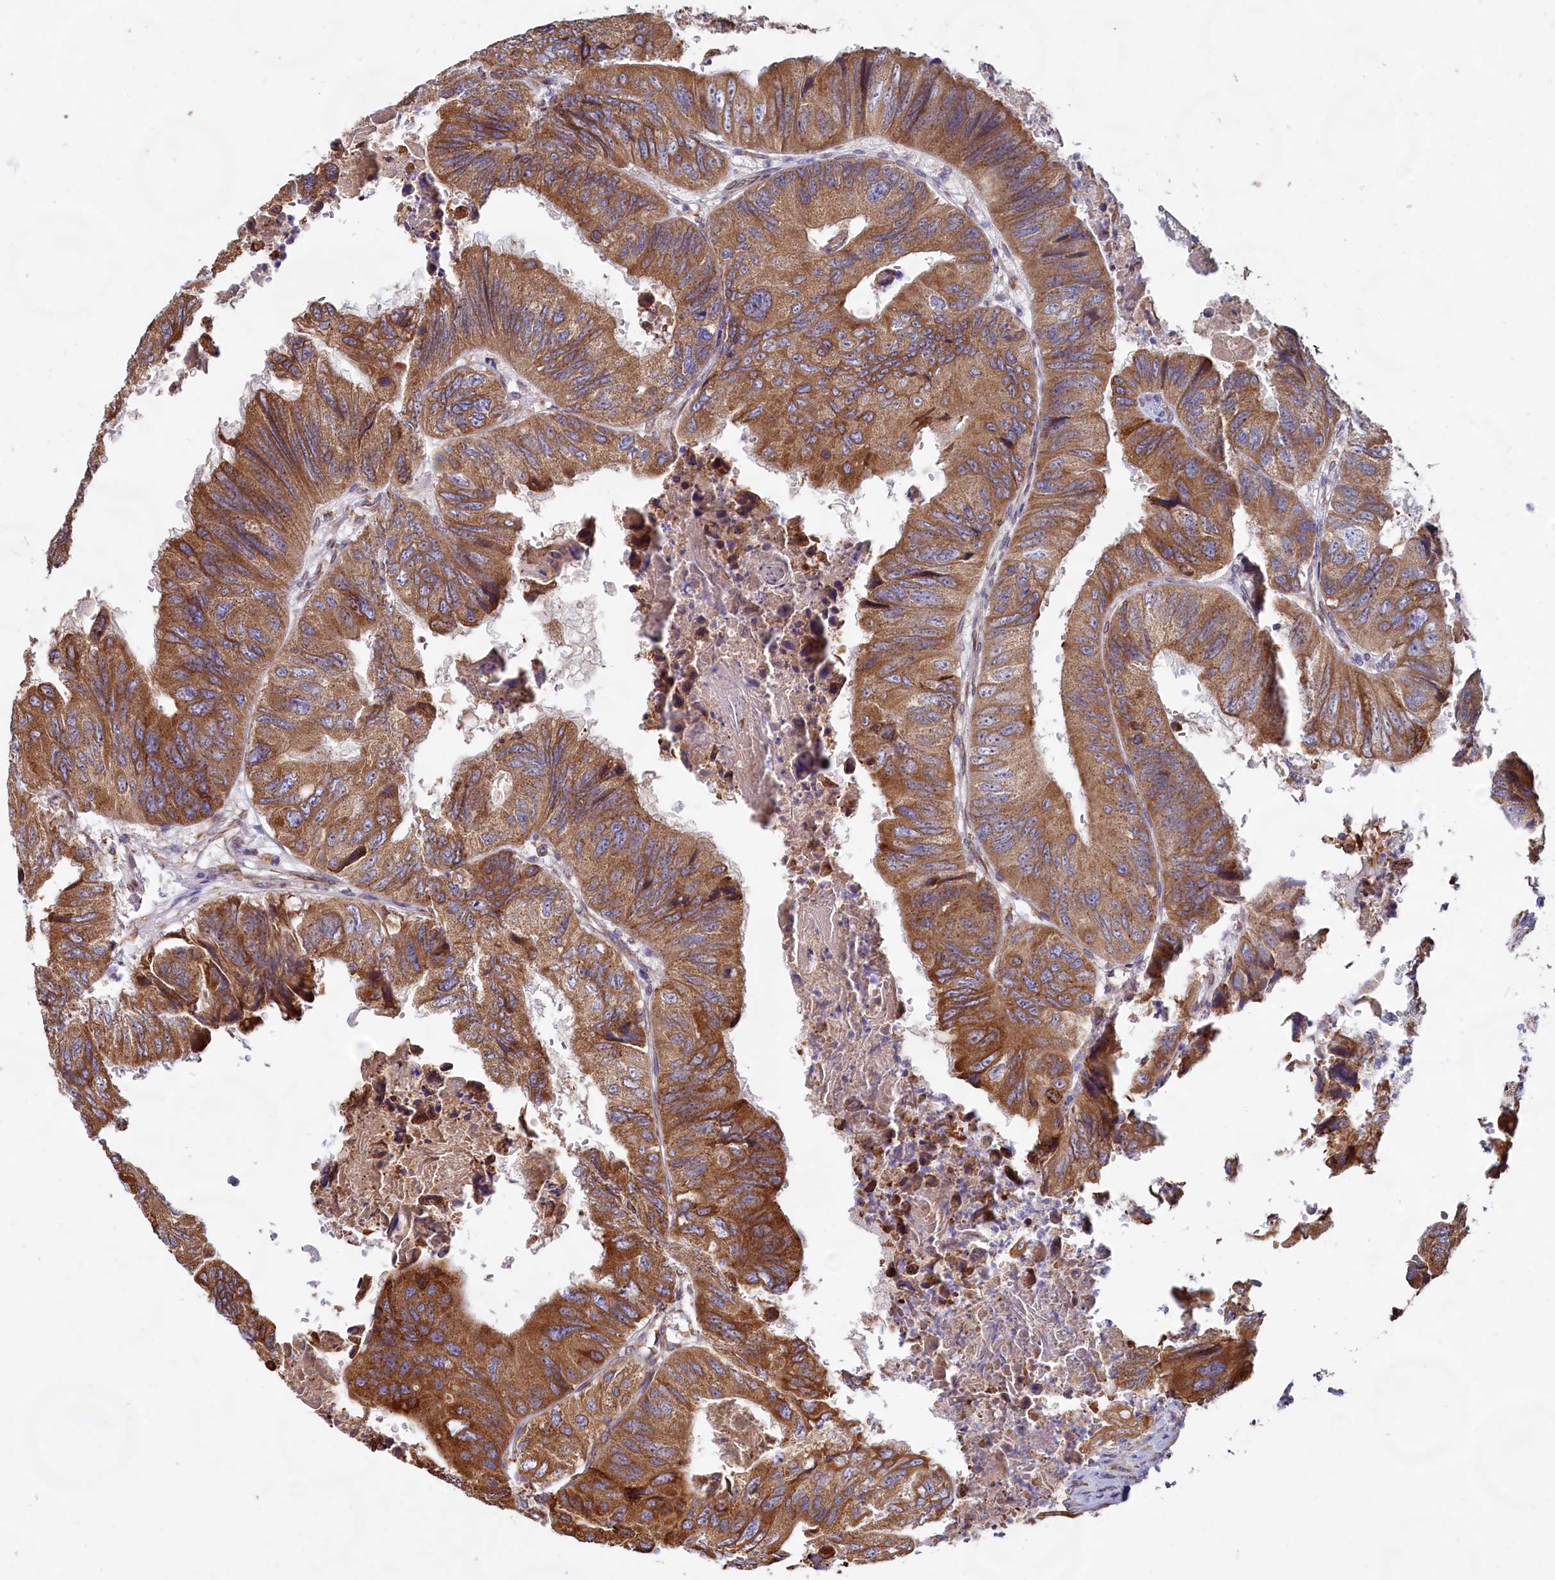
{"staining": {"intensity": "moderate", "quantity": ">75%", "location": "cytoplasmic/membranous"}, "tissue": "colorectal cancer", "cell_type": "Tumor cells", "image_type": "cancer", "snomed": [{"axis": "morphology", "description": "Adenocarcinoma, NOS"}, {"axis": "topography", "description": "Rectum"}], "caption": "A brown stain highlights moderate cytoplasmic/membranous positivity of a protein in human colorectal cancer (adenocarcinoma) tumor cells.", "gene": "TBC1D19", "patient": {"sex": "male", "age": 63}}